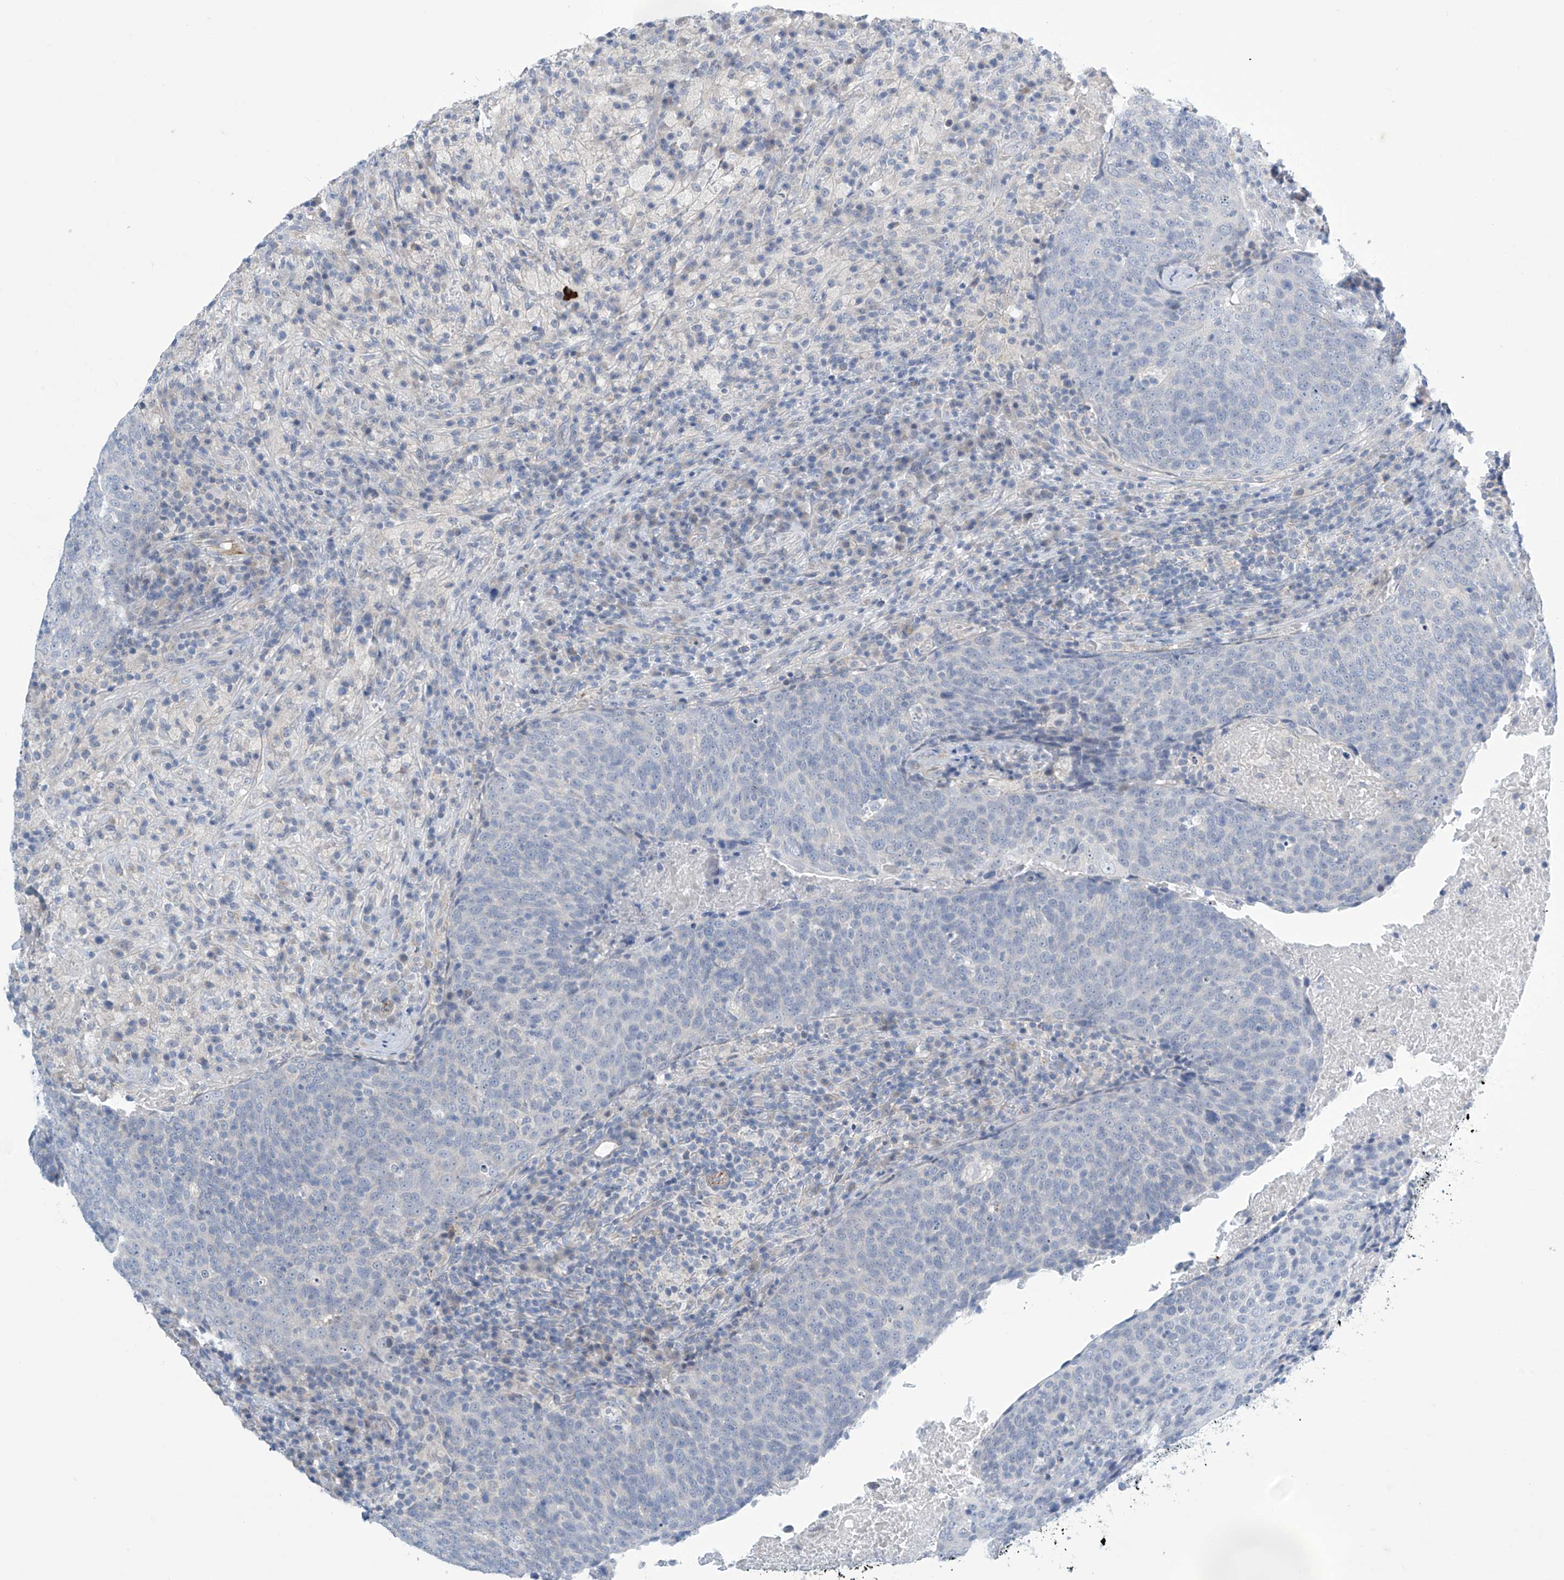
{"staining": {"intensity": "negative", "quantity": "none", "location": "none"}, "tissue": "head and neck cancer", "cell_type": "Tumor cells", "image_type": "cancer", "snomed": [{"axis": "morphology", "description": "Squamous cell carcinoma, NOS"}, {"axis": "morphology", "description": "Squamous cell carcinoma, metastatic, NOS"}, {"axis": "topography", "description": "Lymph node"}, {"axis": "topography", "description": "Head-Neck"}], "caption": "Immunohistochemistry image of human head and neck cancer stained for a protein (brown), which demonstrates no staining in tumor cells. (Brightfield microscopy of DAB immunohistochemistry (IHC) at high magnification).", "gene": "SLC35A5", "patient": {"sex": "male", "age": 62}}